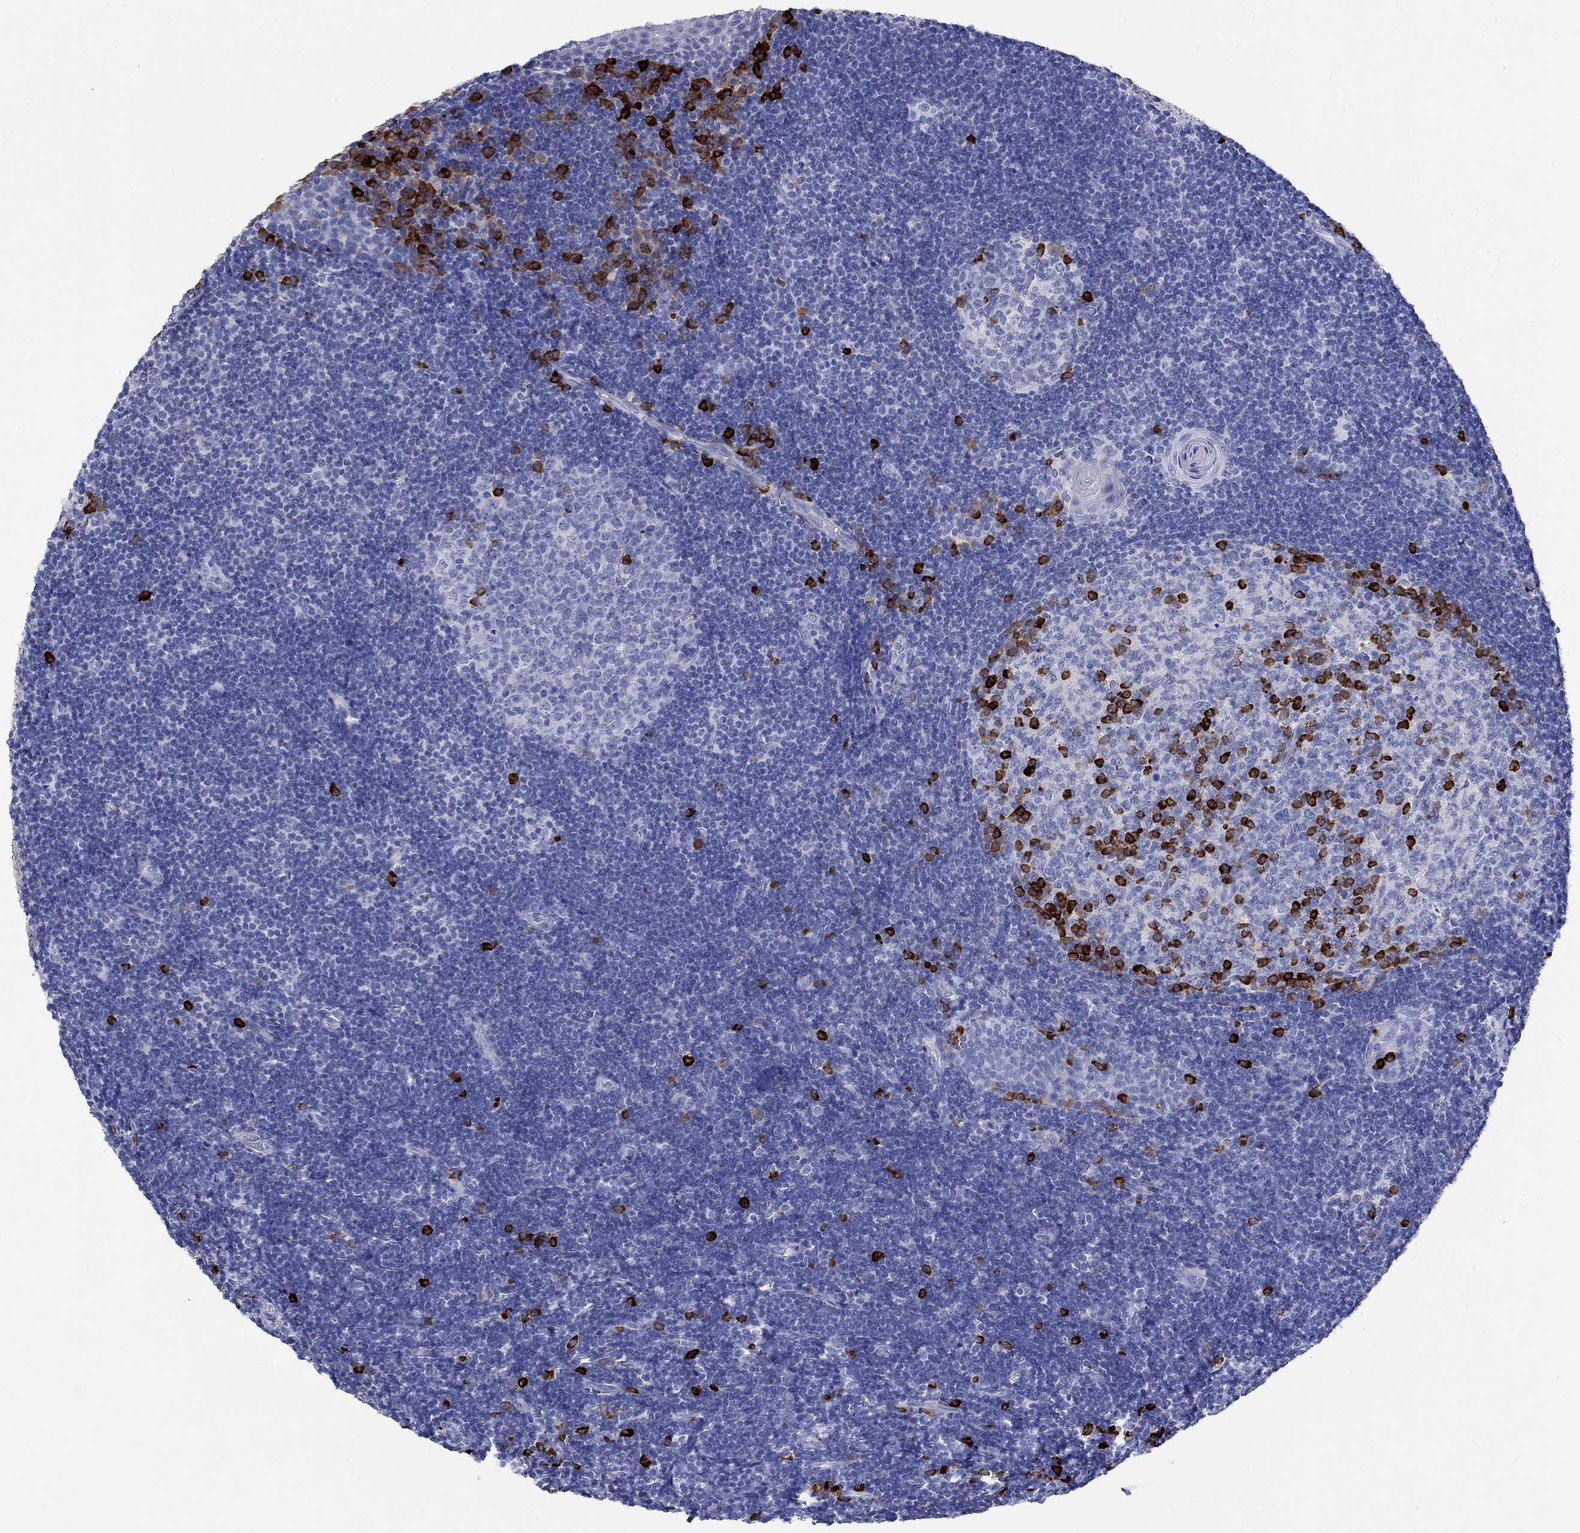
{"staining": {"intensity": "strong", "quantity": "<25%", "location": "cytoplasmic/membranous"}, "tissue": "tonsil", "cell_type": "Germinal center cells", "image_type": "normal", "snomed": [{"axis": "morphology", "description": "Normal tissue, NOS"}, {"axis": "topography", "description": "Tonsil"}], "caption": "Immunohistochemistry (DAB (3,3'-diaminobenzidine)) staining of normal human tonsil demonstrates strong cytoplasmic/membranous protein positivity in about <25% of germinal center cells. Immunohistochemistry stains the protein of interest in brown and the nuclei are stained blue.", "gene": "P2RY6", "patient": {"sex": "female", "age": 13}}